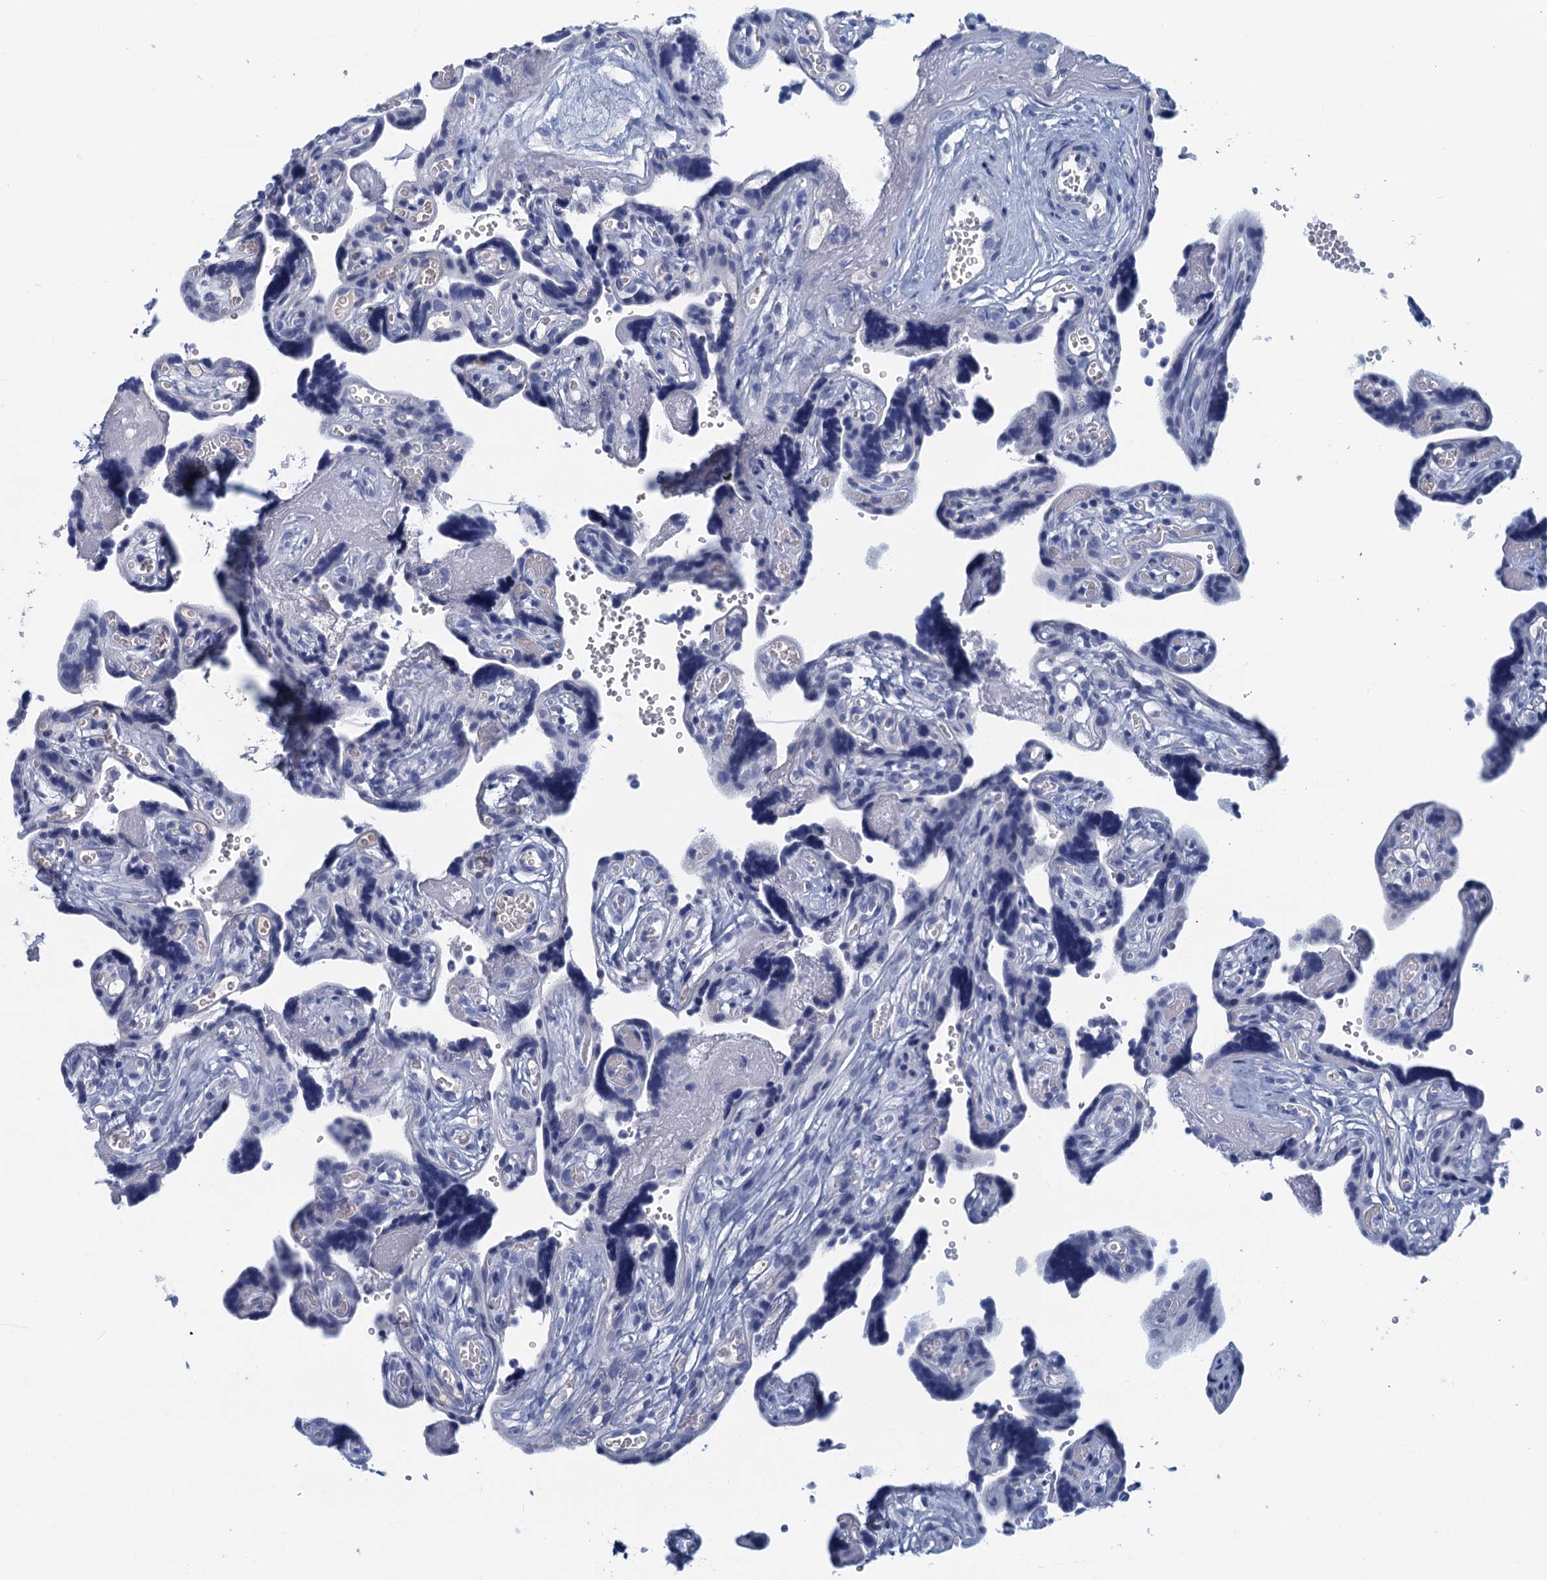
{"staining": {"intensity": "negative", "quantity": "none", "location": "none"}, "tissue": "placenta", "cell_type": "Trophoblastic cells", "image_type": "normal", "snomed": [{"axis": "morphology", "description": "Normal tissue, NOS"}, {"axis": "topography", "description": "Placenta"}], "caption": "DAB immunohistochemical staining of normal human placenta demonstrates no significant positivity in trophoblastic cells. Nuclei are stained in blue.", "gene": "CYP51A1", "patient": {"sex": "female", "age": 30}}